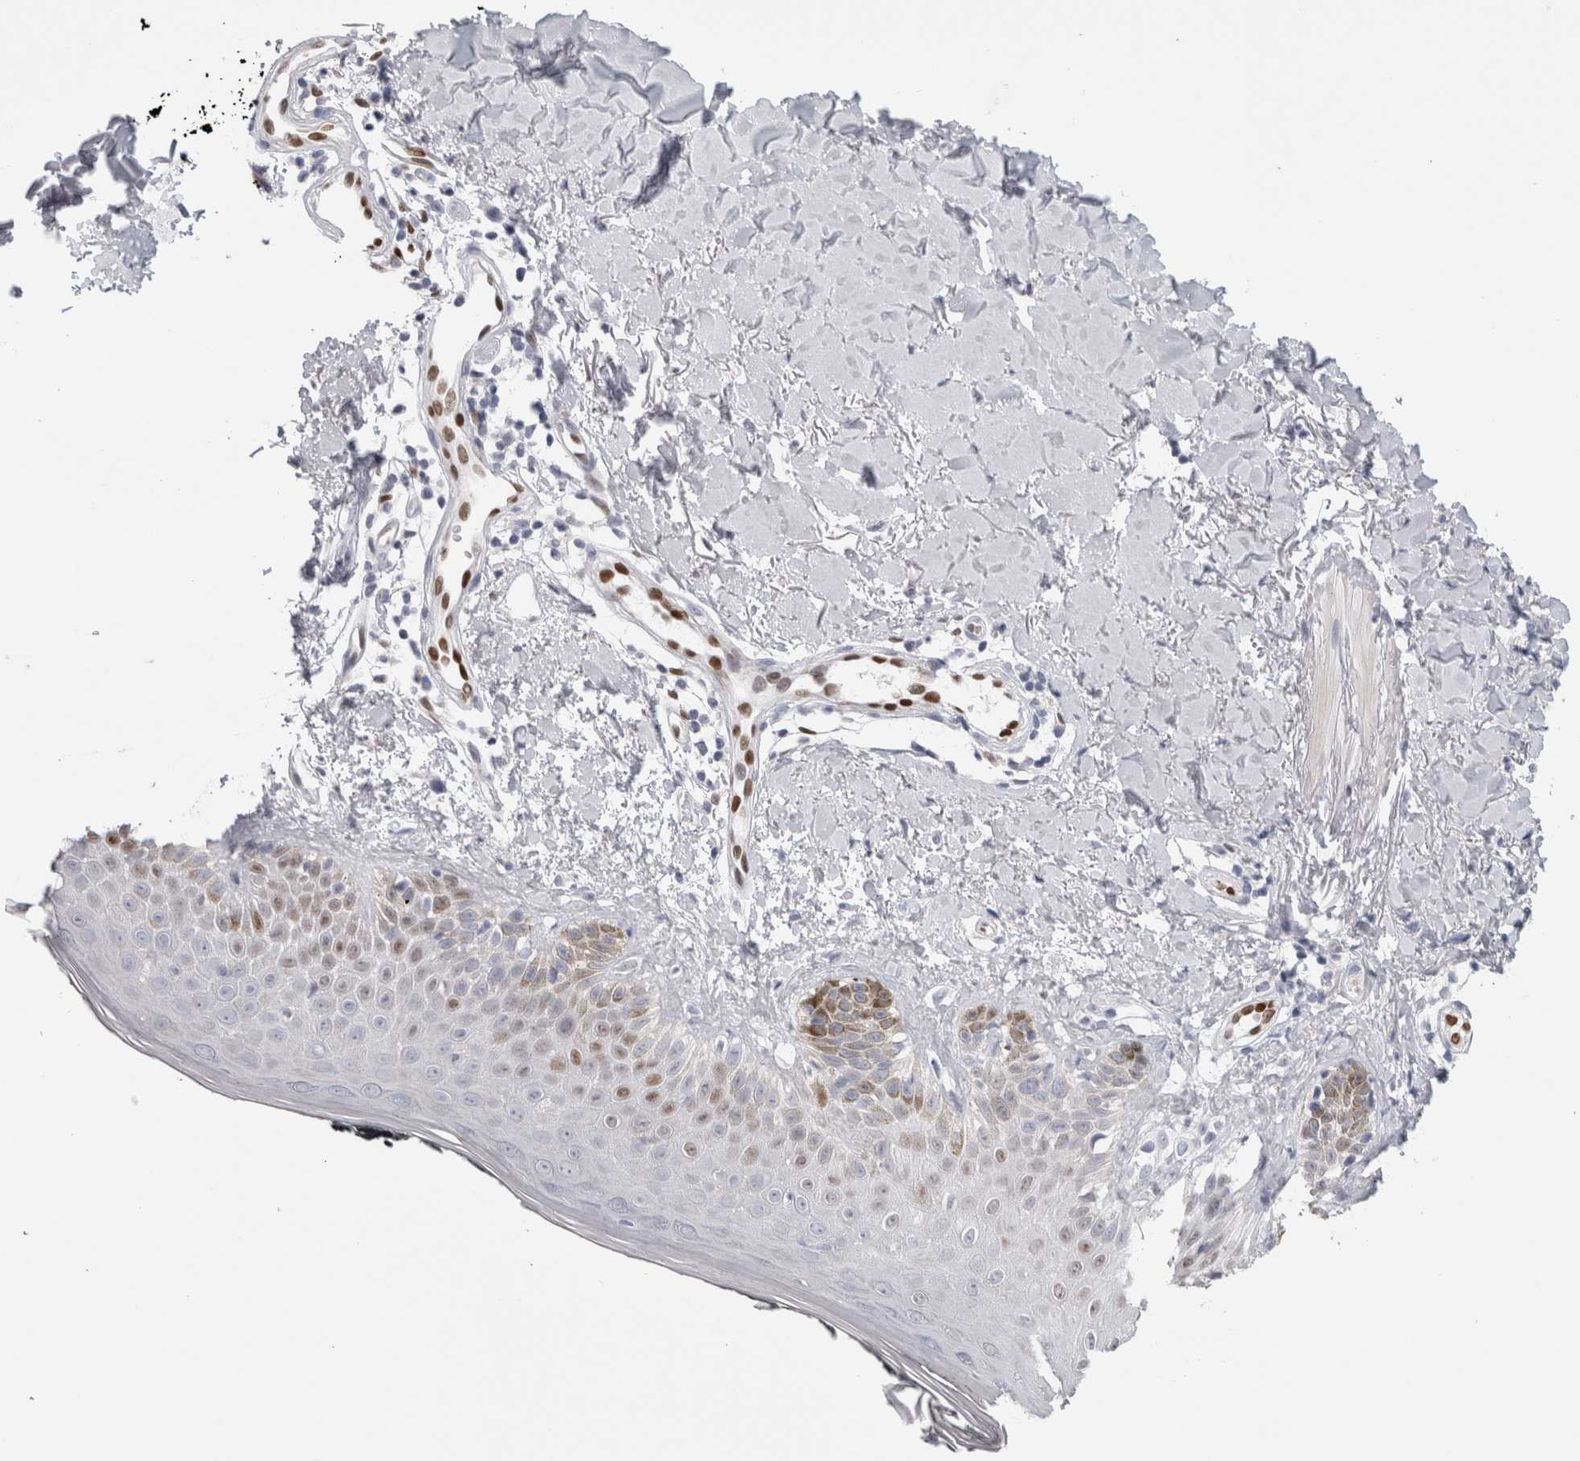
{"staining": {"intensity": "negative", "quantity": "none", "location": "none"}, "tissue": "skin cancer", "cell_type": "Tumor cells", "image_type": "cancer", "snomed": [{"axis": "morphology", "description": "Normal tissue, NOS"}, {"axis": "morphology", "description": "Basal cell carcinoma"}, {"axis": "topography", "description": "Skin"}], "caption": "Protein analysis of skin cancer exhibits no significant expression in tumor cells.", "gene": "IL33", "patient": {"sex": "male", "age": 67}}